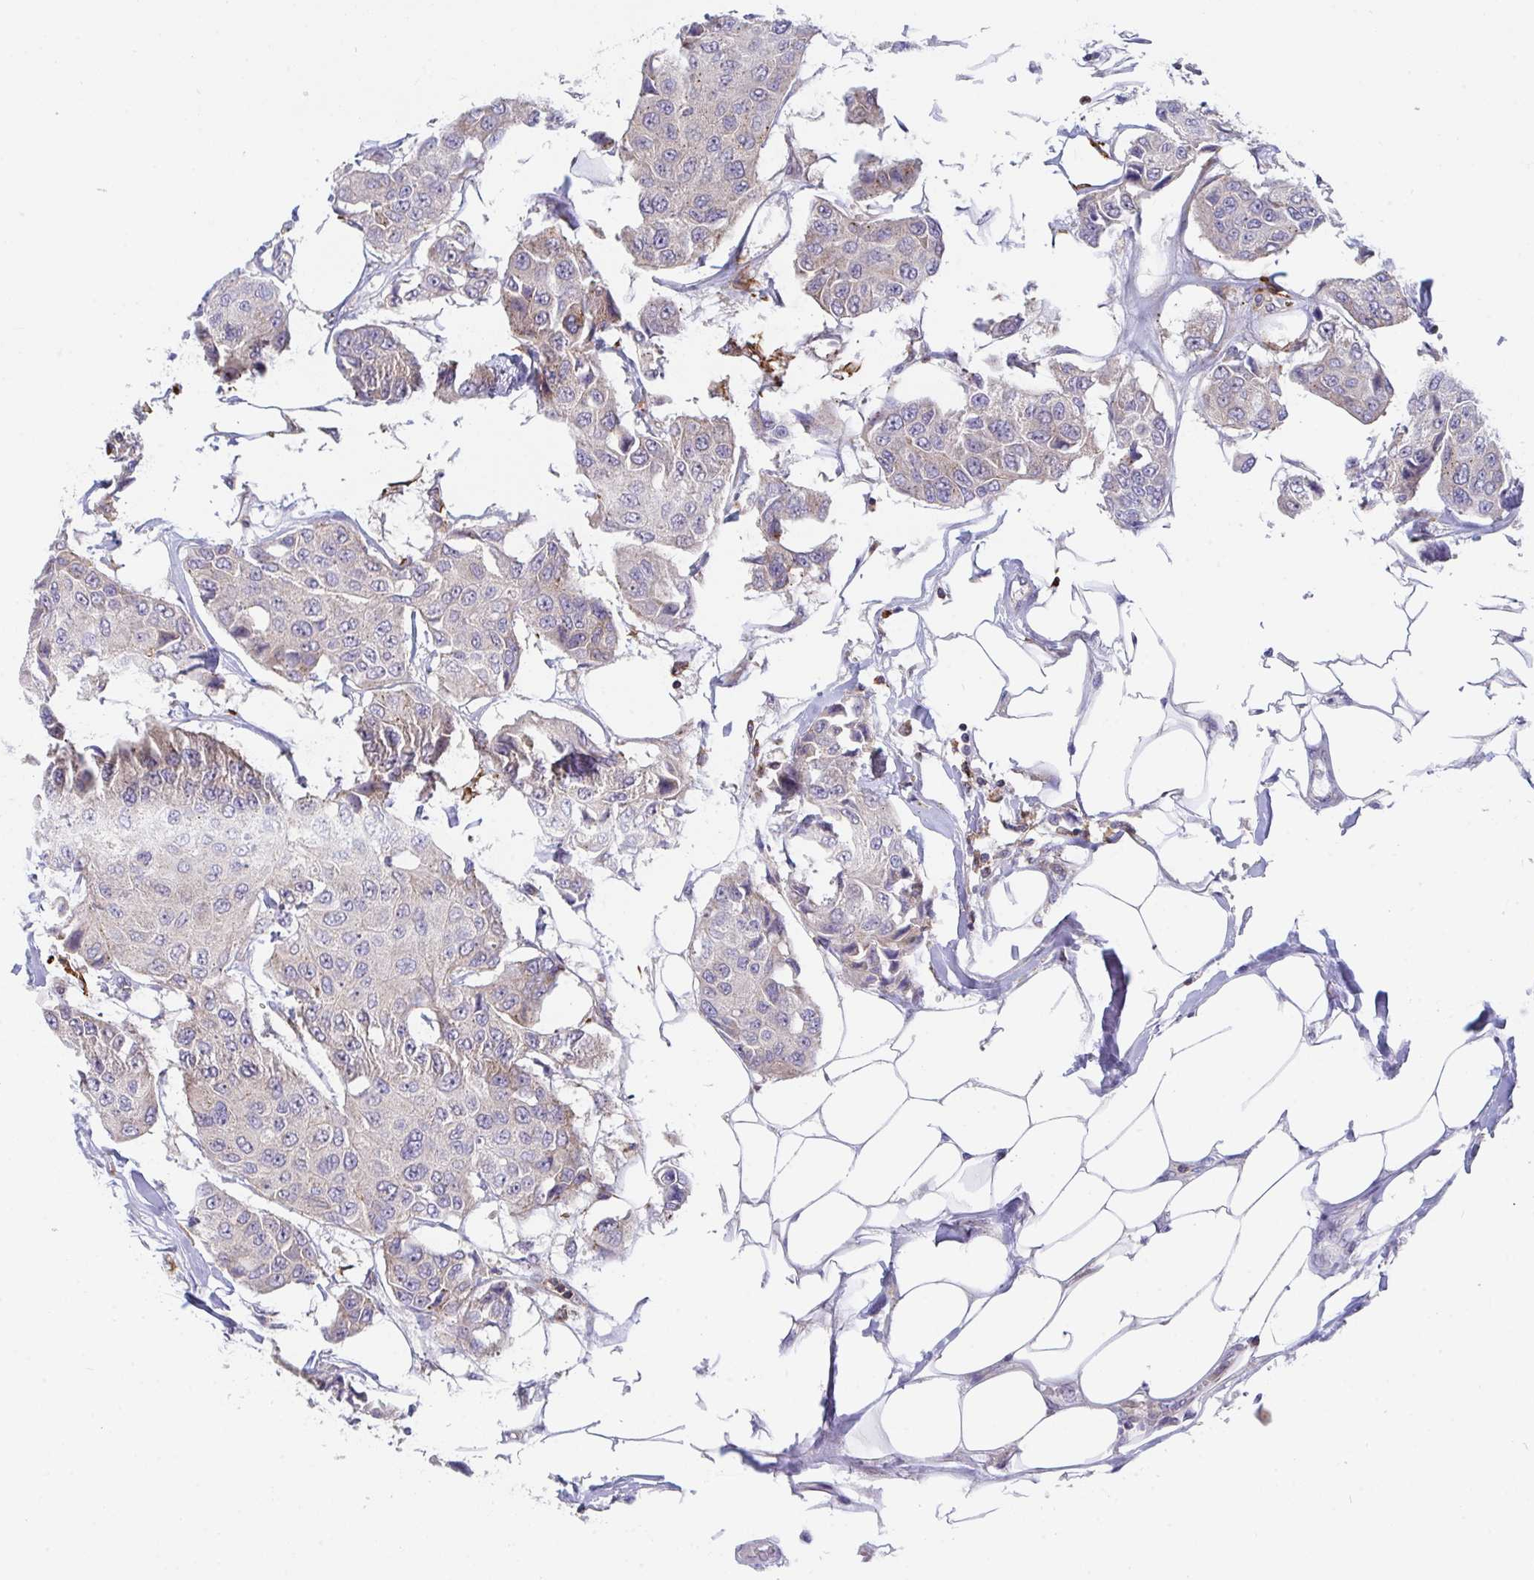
{"staining": {"intensity": "negative", "quantity": "none", "location": "none"}, "tissue": "breast cancer", "cell_type": "Tumor cells", "image_type": "cancer", "snomed": [{"axis": "morphology", "description": "Duct carcinoma"}, {"axis": "topography", "description": "Breast"}, {"axis": "topography", "description": "Lymph node"}], "caption": "Immunohistochemistry (IHC) image of breast cancer (infiltrating ductal carcinoma) stained for a protein (brown), which displays no expression in tumor cells.", "gene": "FRMD3", "patient": {"sex": "female", "age": 80}}